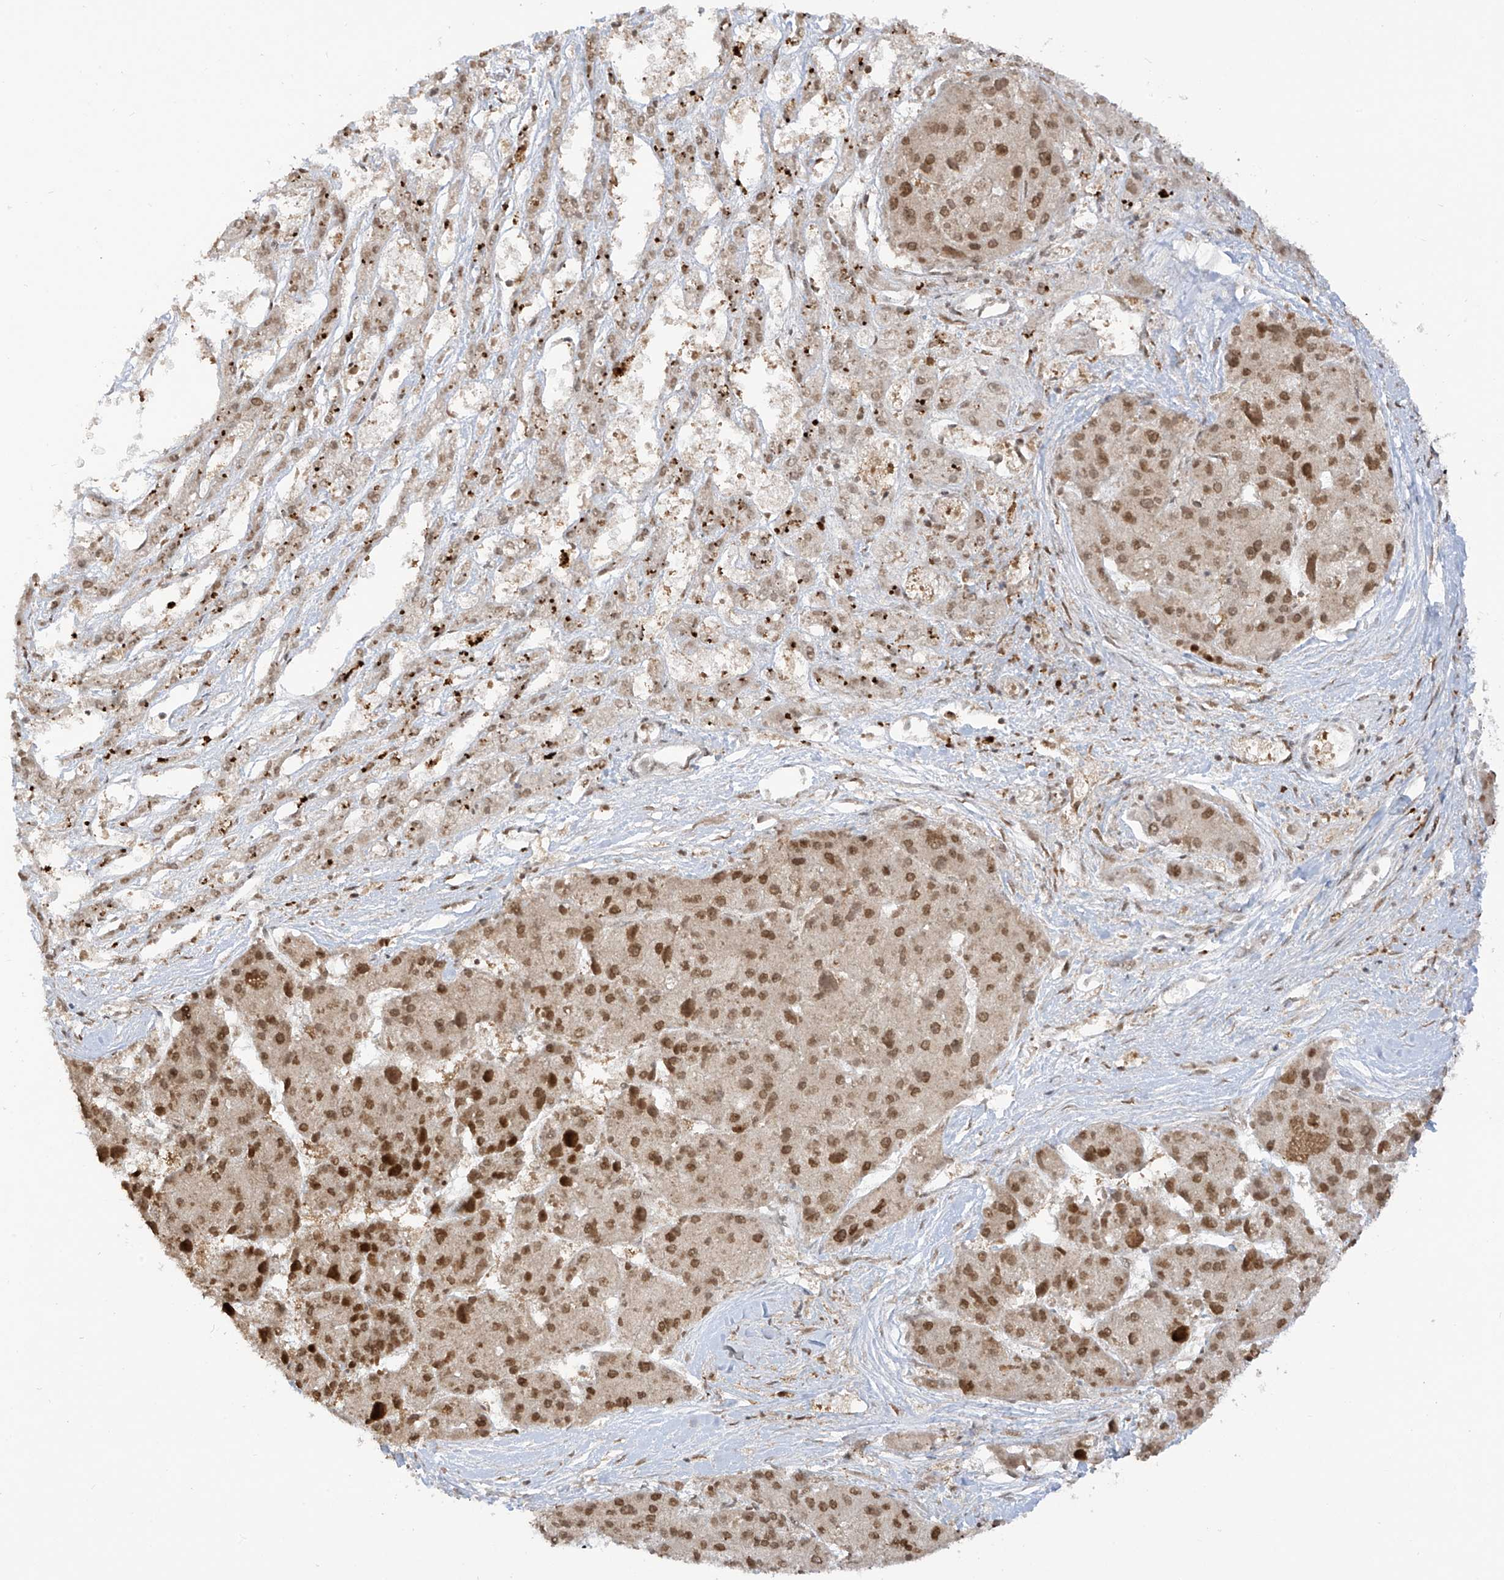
{"staining": {"intensity": "moderate", "quantity": ">75%", "location": "nuclear"}, "tissue": "liver cancer", "cell_type": "Tumor cells", "image_type": "cancer", "snomed": [{"axis": "morphology", "description": "Carcinoma, Hepatocellular, NOS"}, {"axis": "topography", "description": "Liver"}], "caption": "This micrograph shows IHC staining of liver cancer, with medium moderate nuclear expression in about >75% of tumor cells.", "gene": "KPNB1", "patient": {"sex": "female", "age": 73}}